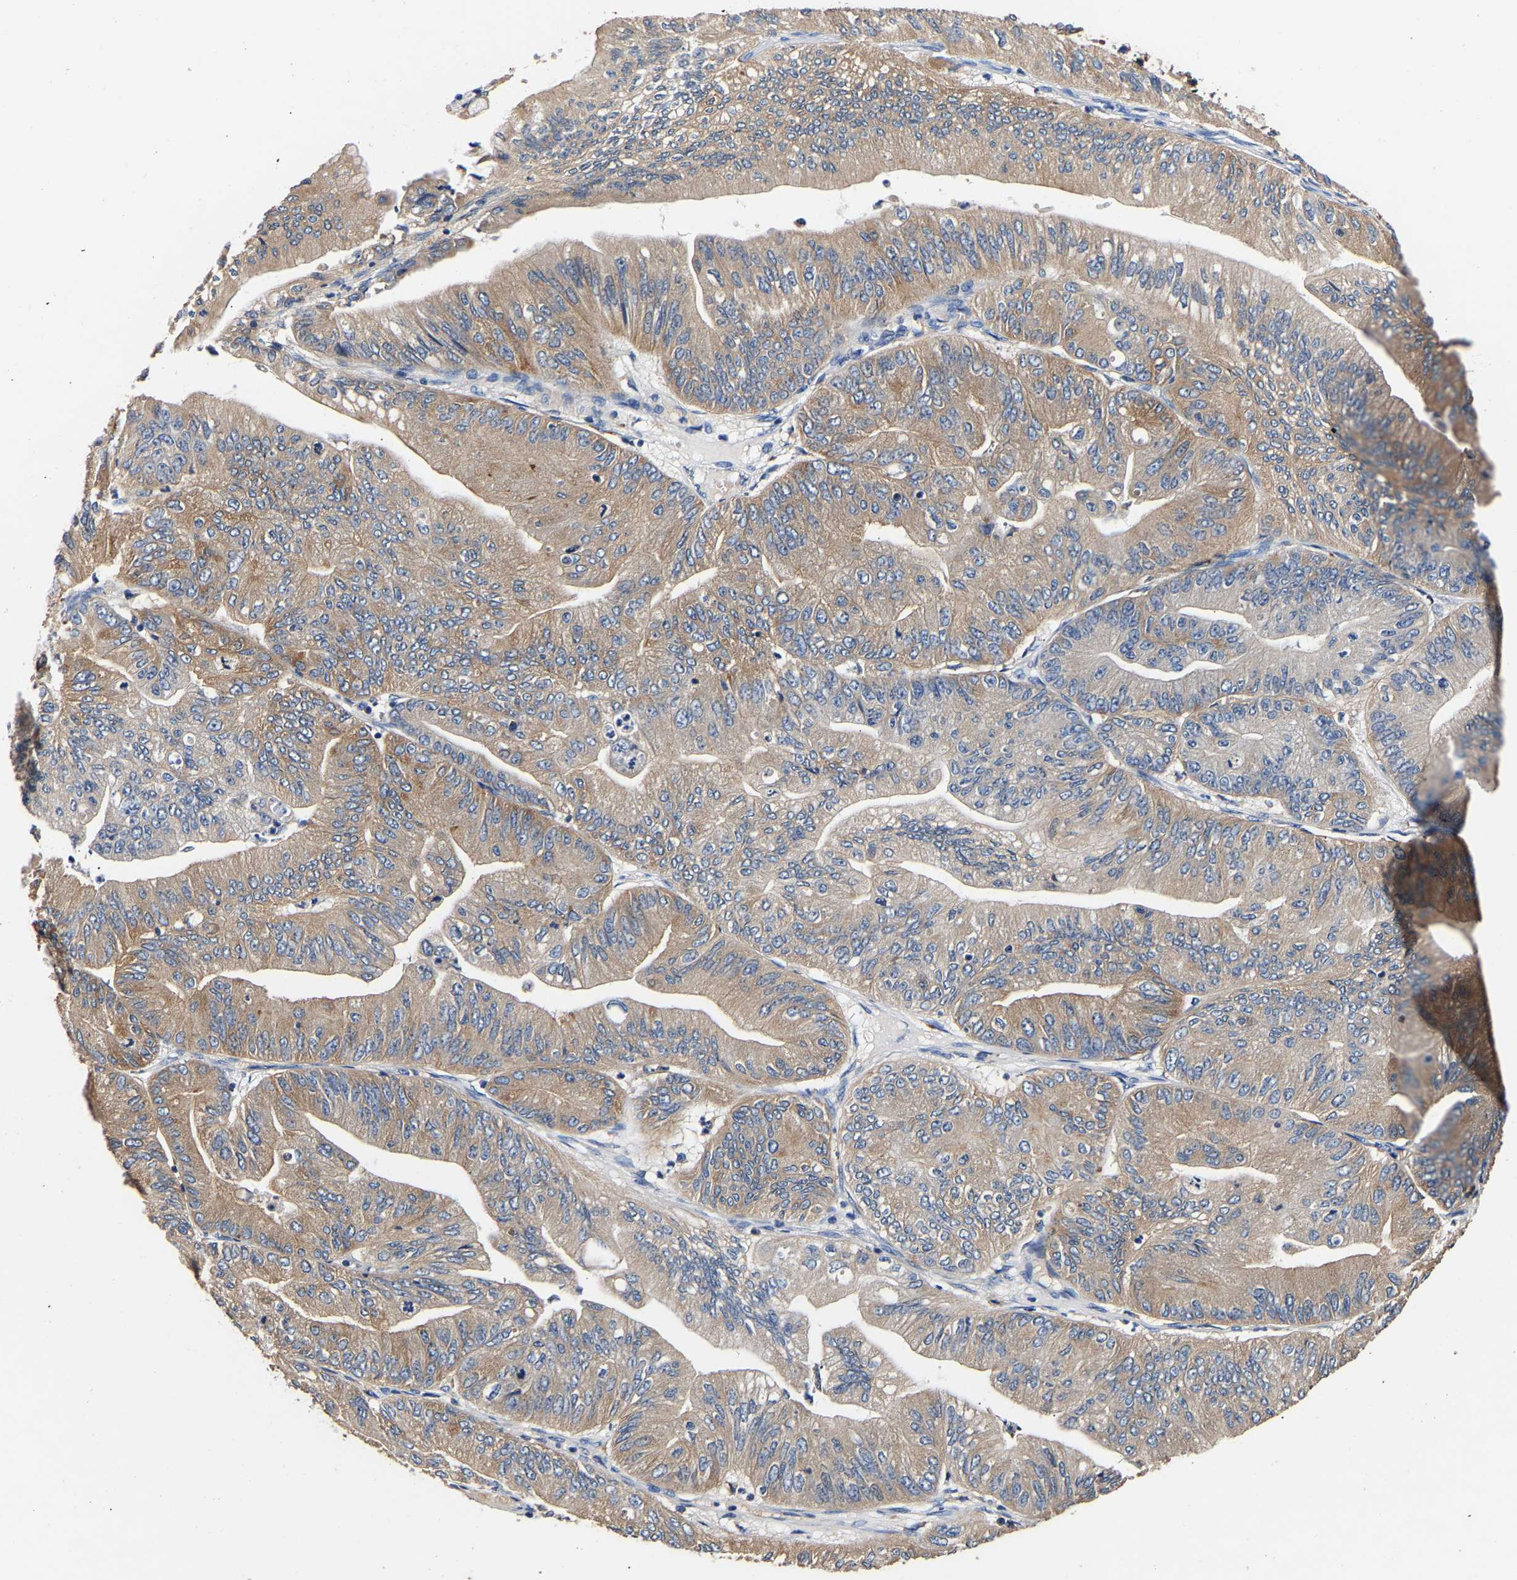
{"staining": {"intensity": "moderate", "quantity": "25%-75%", "location": "cytoplasmic/membranous"}, "tissue": "ovarian cancer", "cell_type": "Tumor cells", "image_type": "cancer", "snomed": [{"axis": "morphology", "description": "Cystadenocarcinoma, mucinous, NOS"}, {"axis": "topography", "description": "Ovary"}], "caption": "This is an image of immunohistochemistry staining of ovarian cancer, which shows moderate staining in the cytoplasmic/membranous of tumor cells.", "gene": "LRBA", "patient": {"sex": "female", "age": 61}}